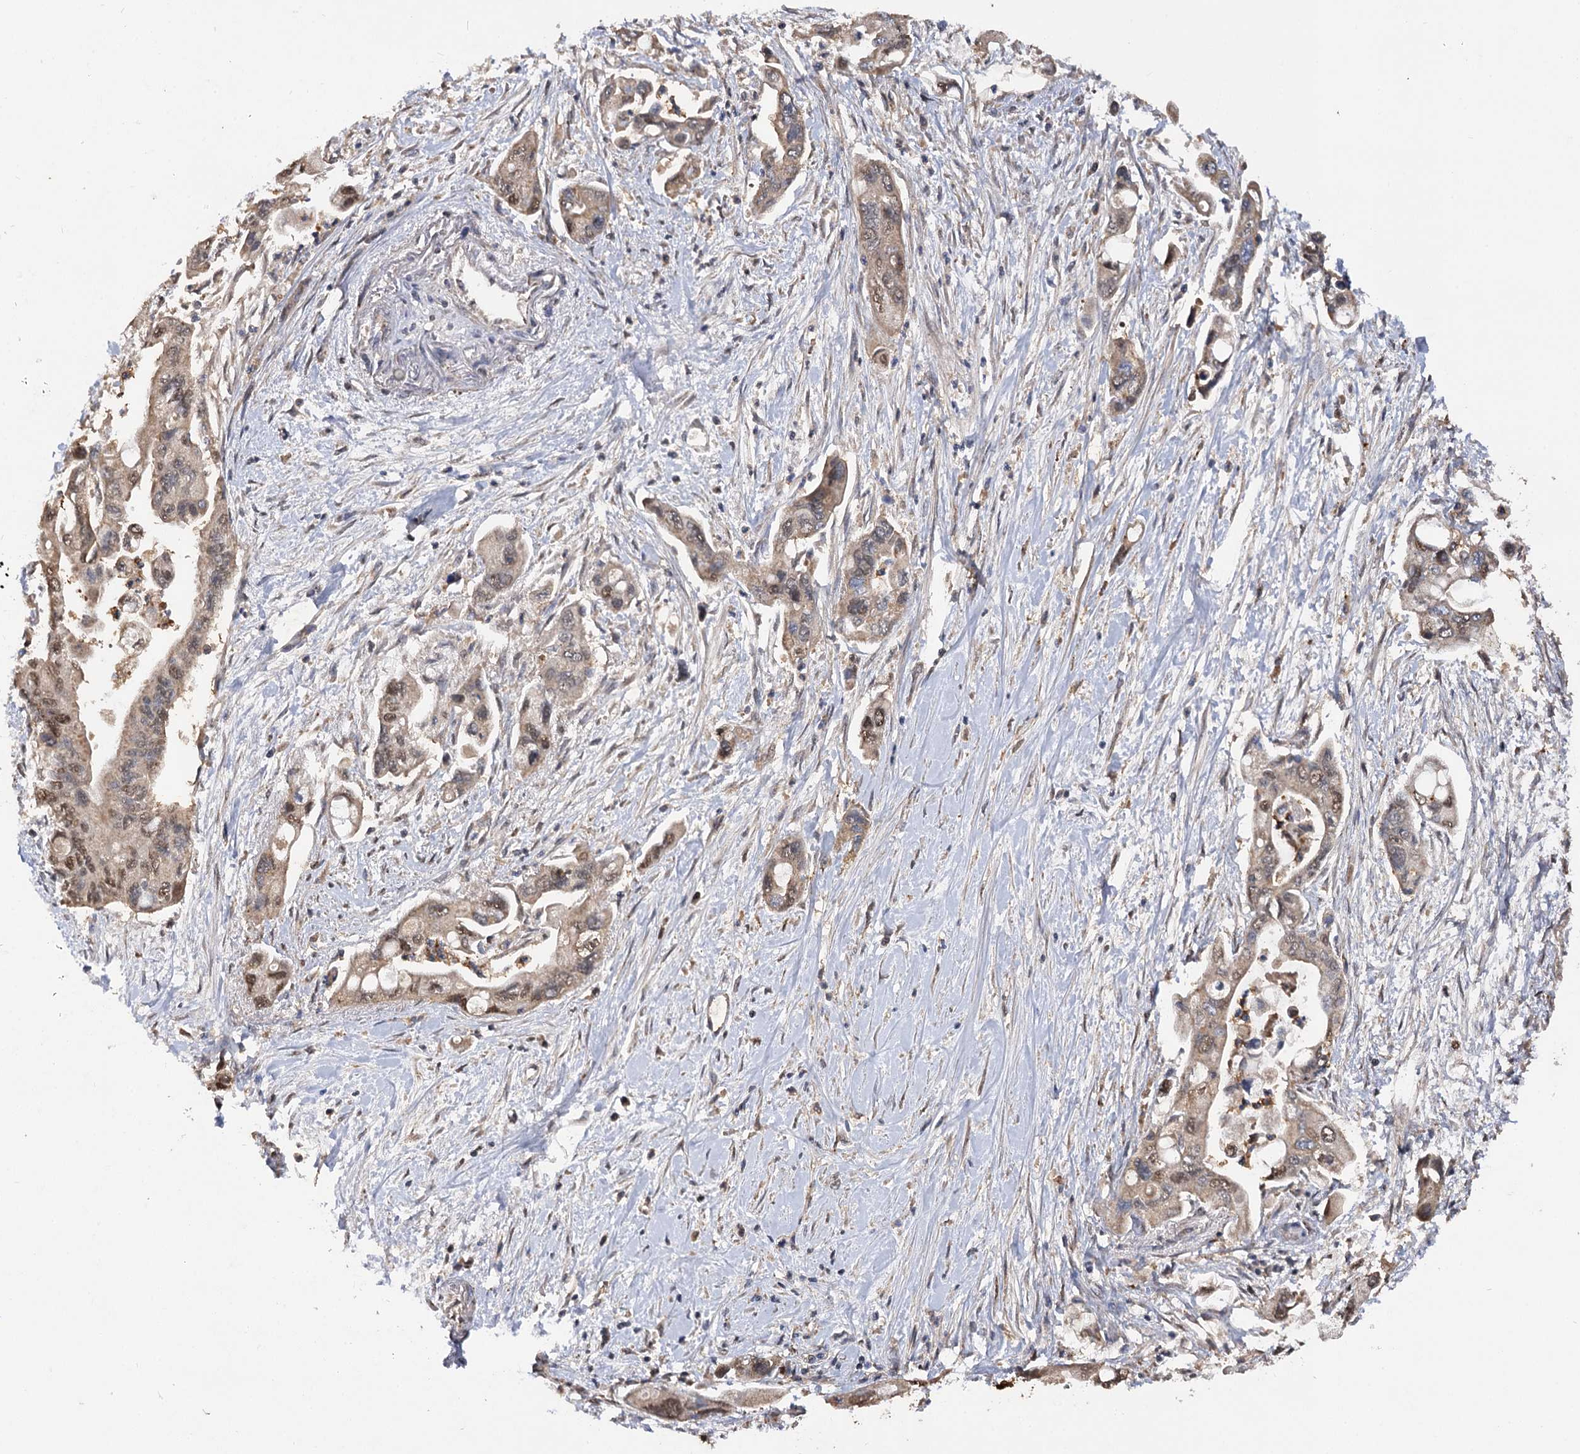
{"staining": {"intensity": "moderate", "quantity": ">75%", "location": "cytoplasmic/membranous,nuclear"}, "tissue": "pancreatic cancer", "cell_type": "Tumor cells", "image_type": "cancer", "snomed": [{"axis": "morphology", "description": "Adenocarcinoma, NOS"}, {"axis": "topography", "description": "Pancreas"}], "caption": "Pancreatic adenocarcinoma stained with IHC exhibits moderate cytoplasmic/membranous and nuclear expression in about >75% of tumor cells.", "gene": "ARL13A", "patient": {"sex": "male", "age": 70}}